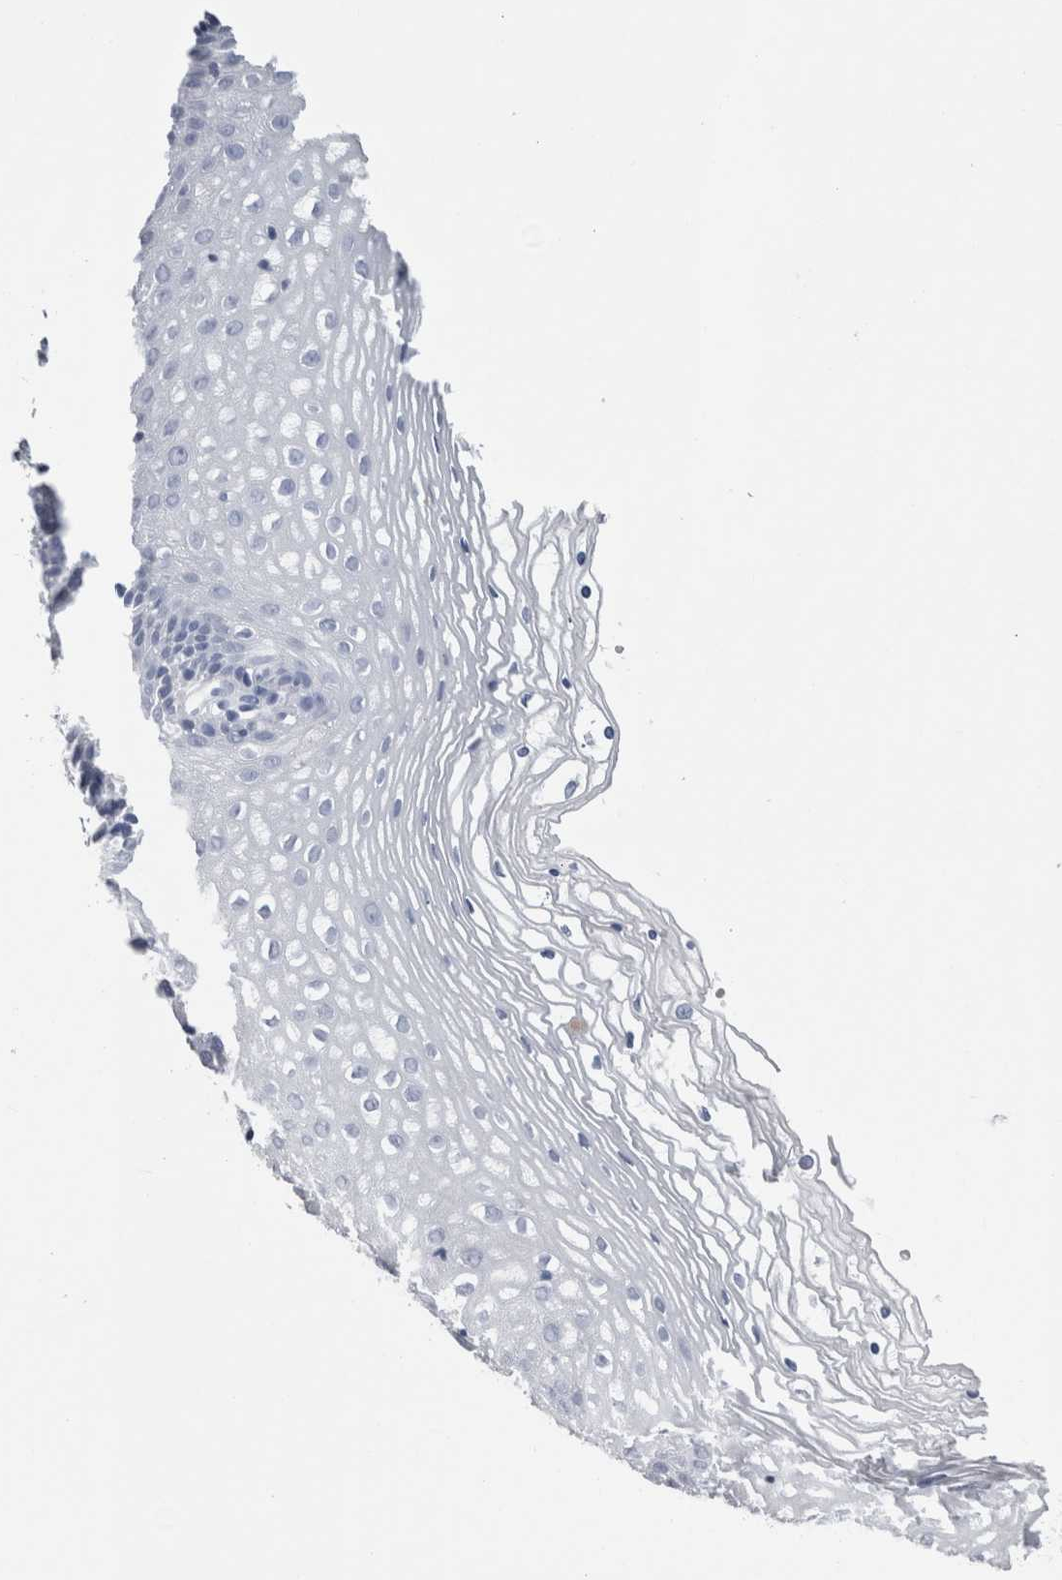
{"staining": {"intensity": "negative", "quantity": "none", "location": "none"}, "tissue": "vagina", "cell_type": "Squamous epithelial cells", "image_type": "normal", "snomed": [{"axis": "morphology", "description": "Normal tissue, NOS"}, {"axis": "topography", "description": "Vagina"}], "caption": "A histopathology image of vagina stained for a protein shows no brown staining in squamous epithelial cells. The staining was performed using DAB (3,3'-diaminobenzidine) to visualize the protein expression in brown, while the nuclei were stained in blue with hematoxylin (Magnification: 20x).", "gene": "CA8", "patient": {"sex": "female", "age": 32}}